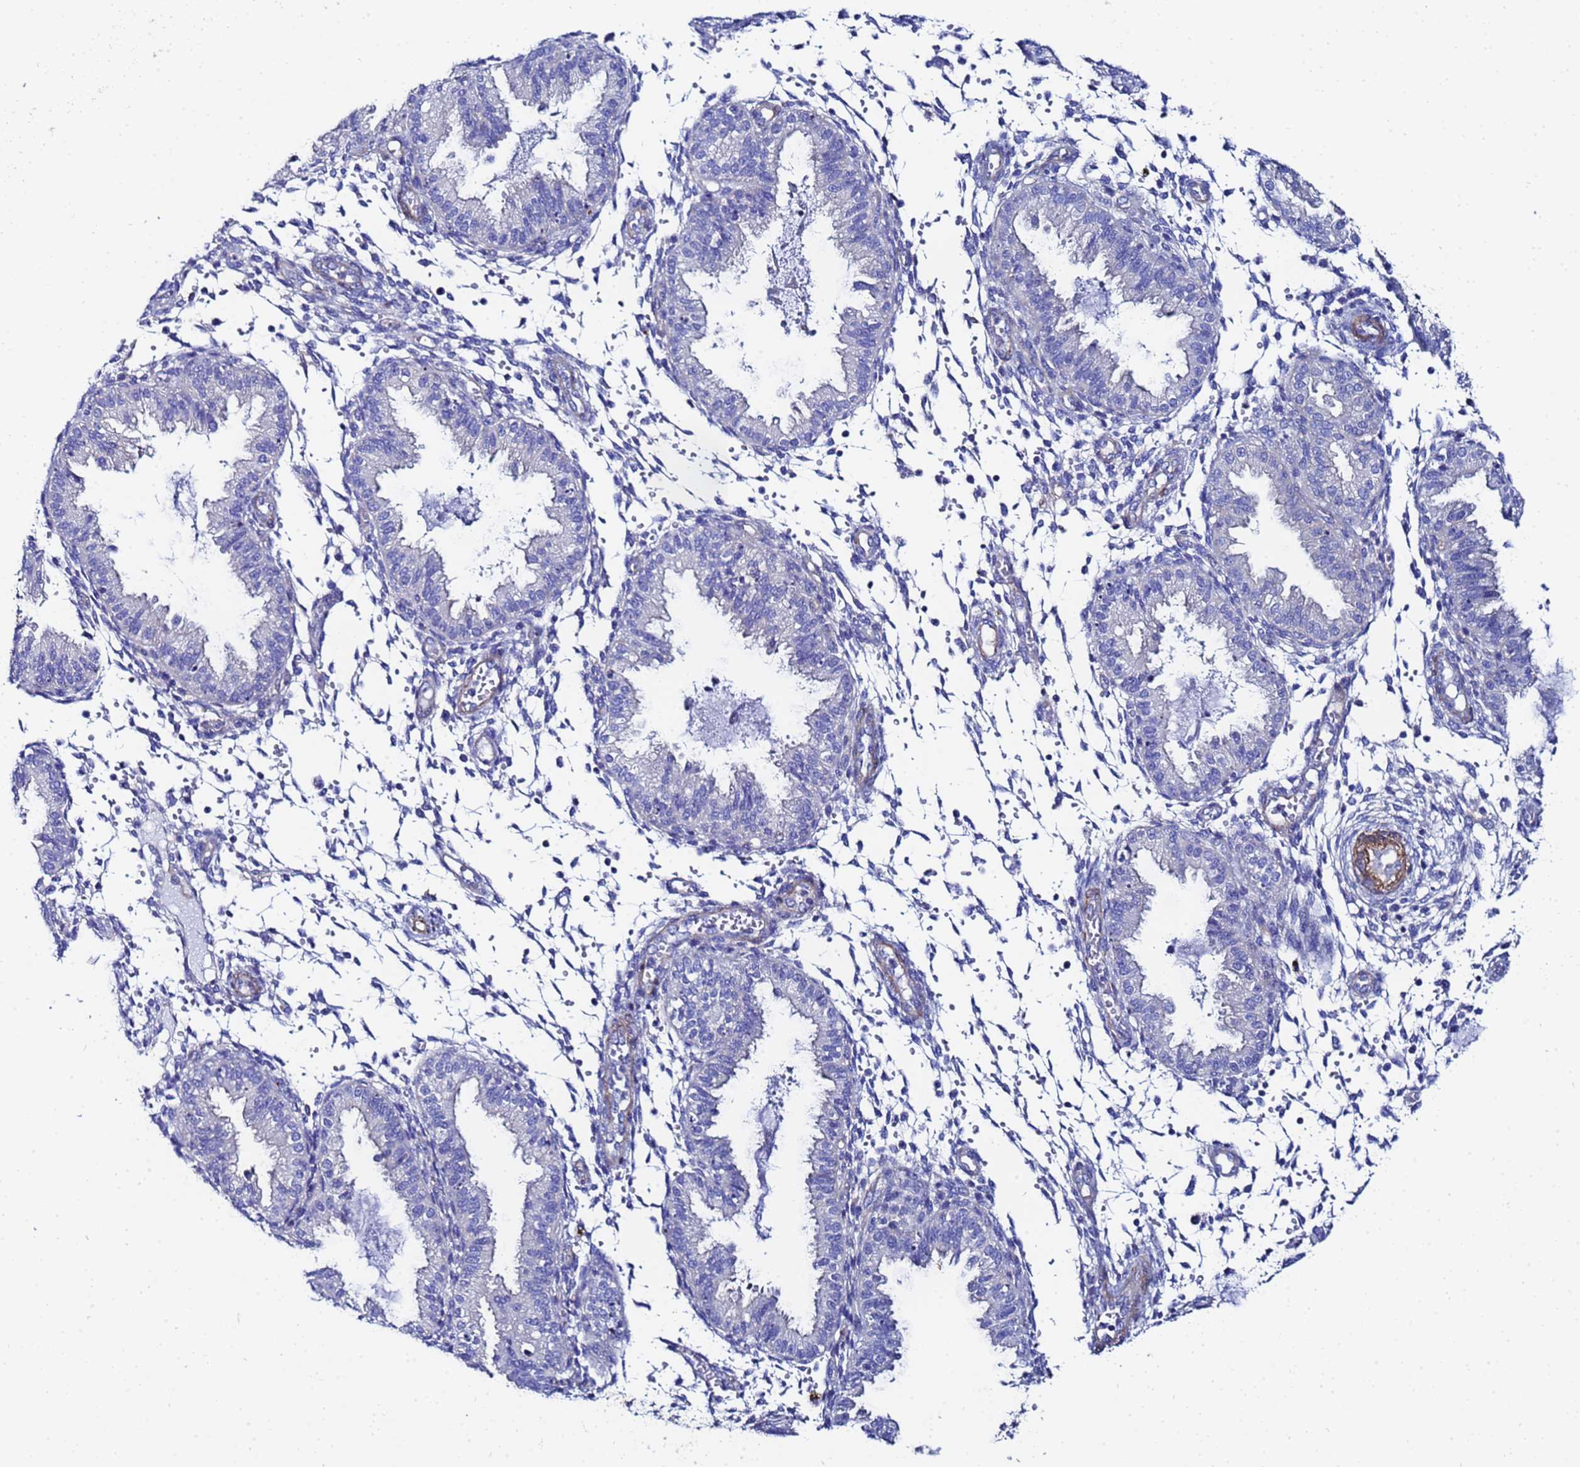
{"staining": {"intensity": "negative", "quantity": "none", "location": "none"}, "tissue": "endometrium", "cell_type": "Cells in endometrial stroma", "image_type": "normal", "snomed": [{"axis": "morphology", "description": "Normal tissue, NOS"}, {"axis": "topography", "description": "Endometrium"}], "caption": "Immunohistochemical staining of normal human endometrium displays no significant expression in cells in endometrial stroma.", "gene": "RAB39A", "patient": {"sex": "female", "age": 33}}